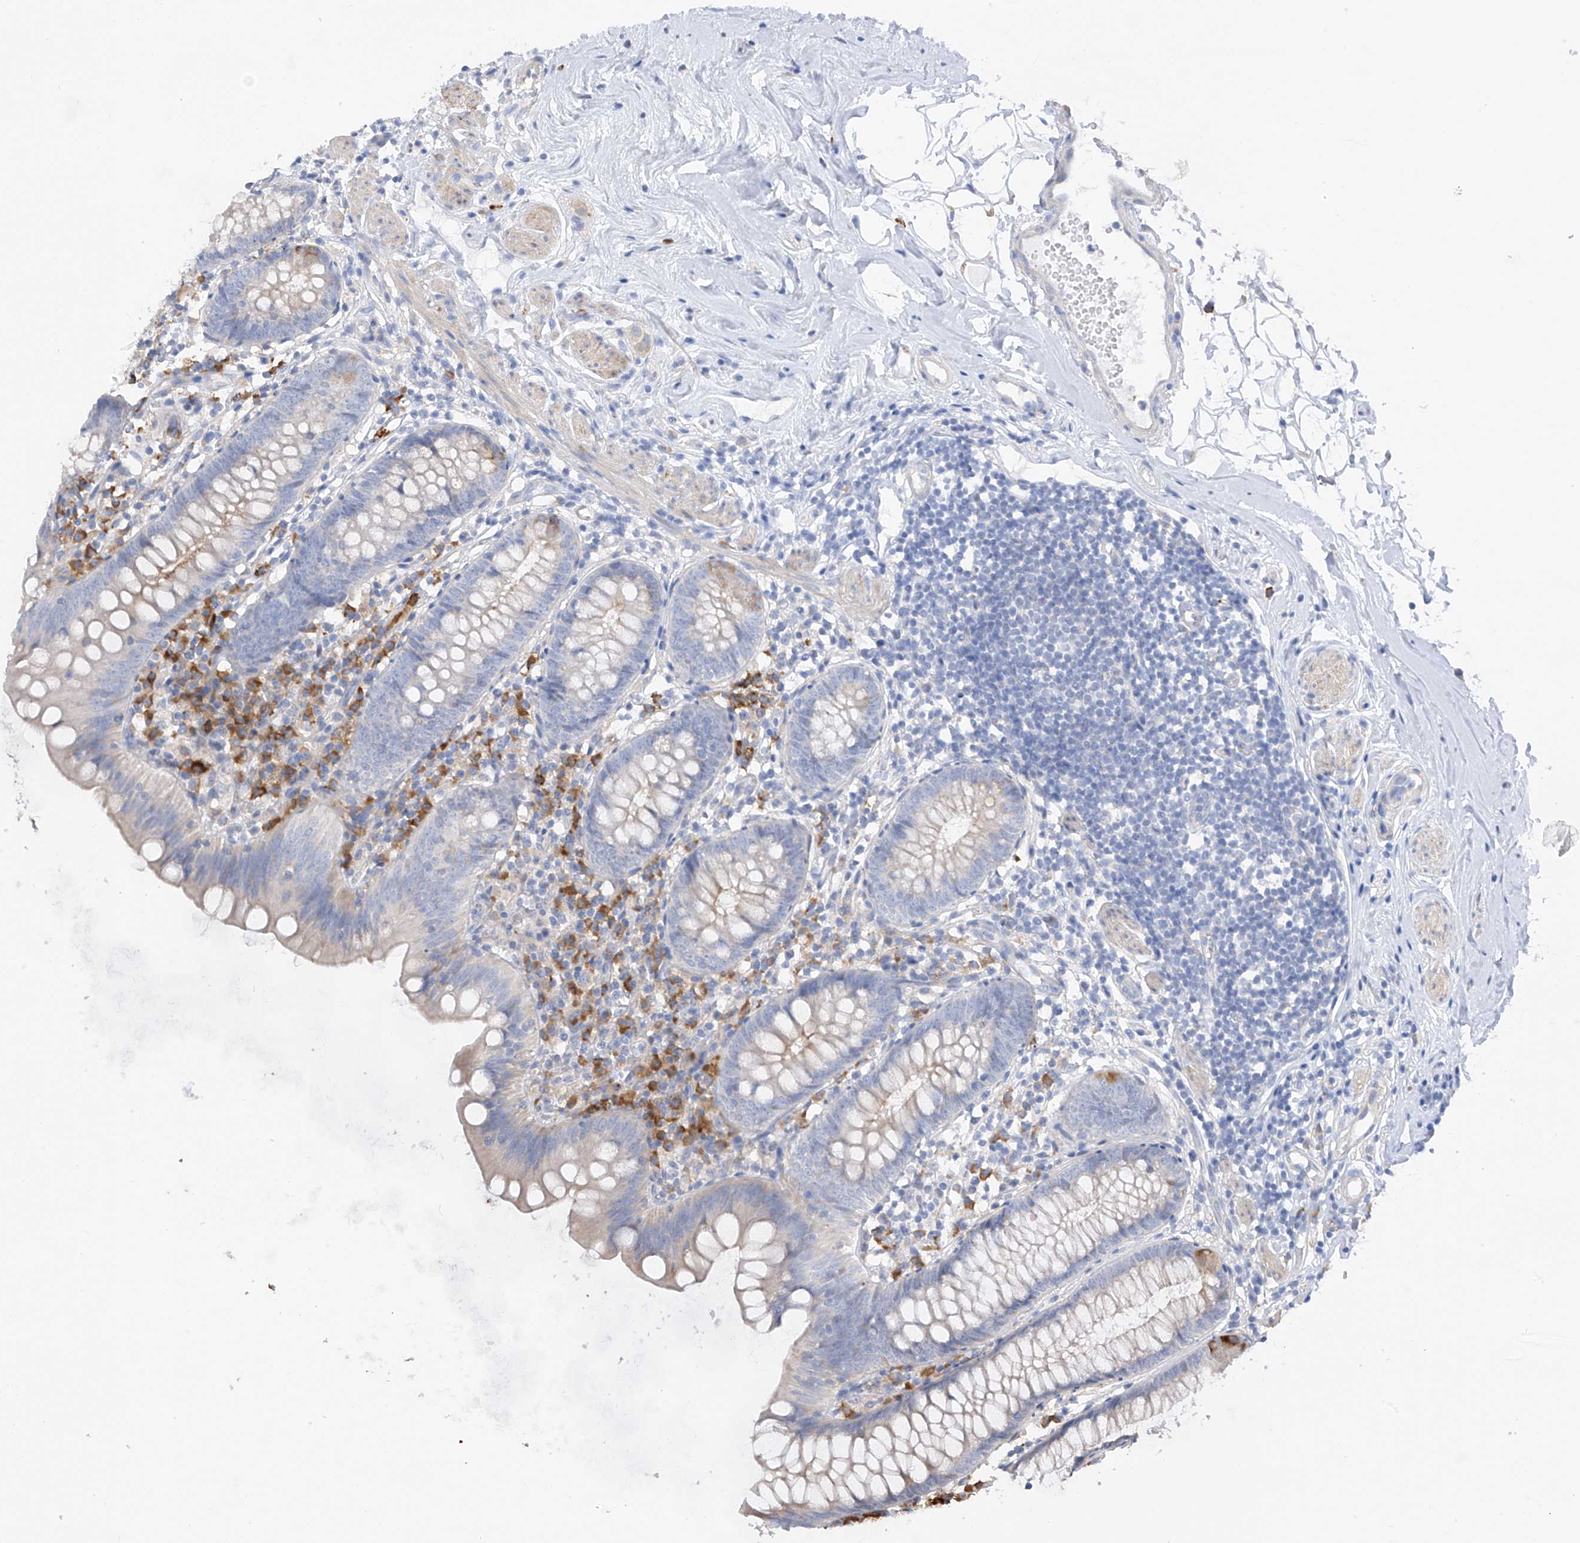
{"staining": {"intensity": "negative", "quantity": "none", "location": "none"}, "tissue": "appendix", "cell_type": "Glandular cells", "image_type": "normal", "snomed": [{"axis": "morphology", "description": "Normal tissue, NOS"}, {"axis": "topography", "description": "Appendix"}], "caption": "Photomicrograph shows no protein staining in glandular cells of normal appendix.", "gene": "REC8", "patient": {"sex": "female", "age": 62}}